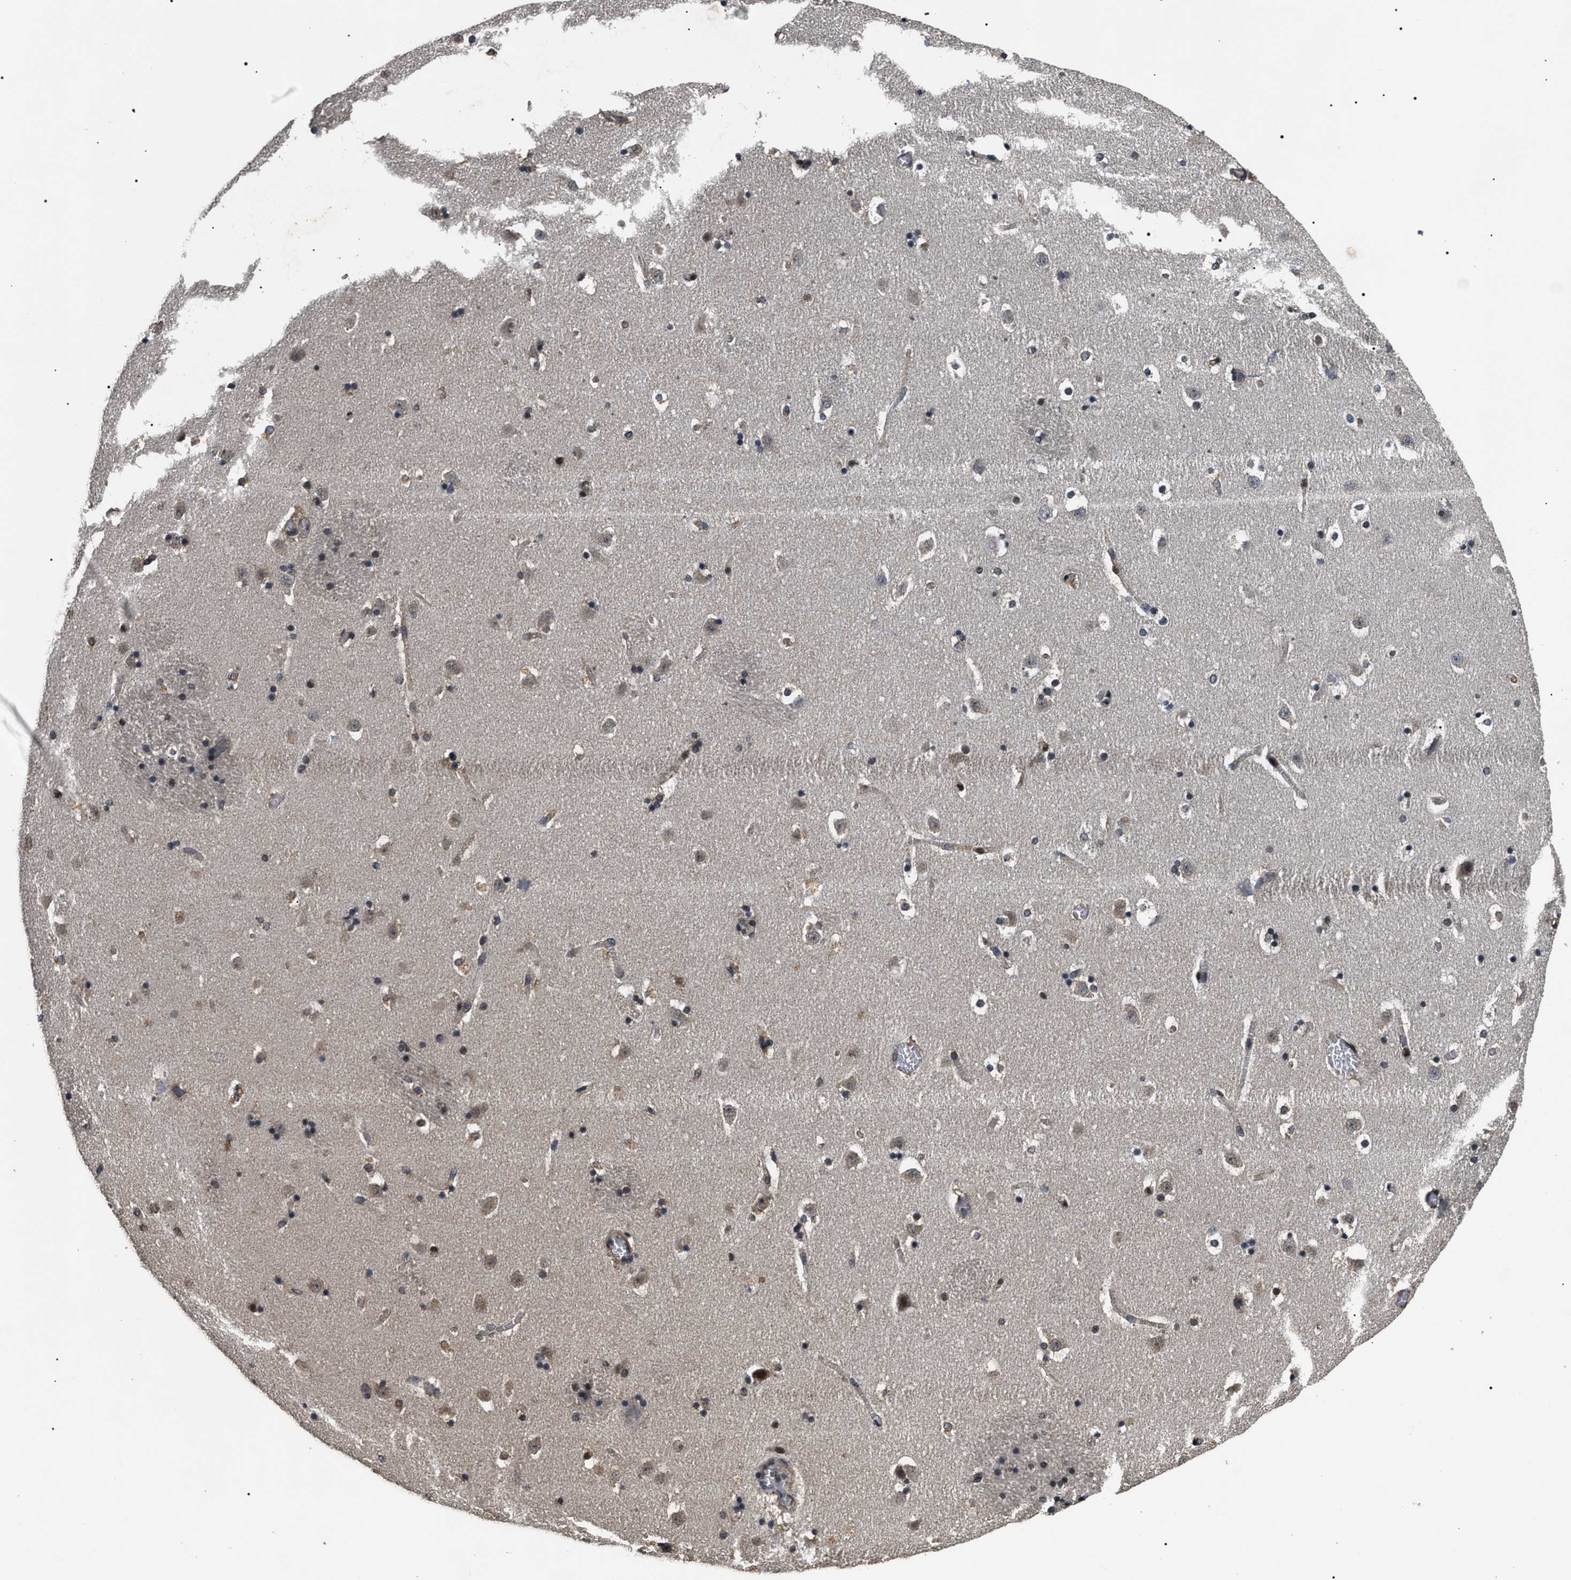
{"staining": {"intensity": "weak", "quantity": "<25%", "location": "cytoplasmic/membranous"}, "tissue": "caudate", "cell_type": "Glial cells", "image_type": "normal", "snomed": [{"axis": "morphology", "description": "Normal tissue, NOS"}, {"axis": "topography", "description": "Lateral ventricle wall"}], "caption": "The histopathology image displays no significant expression in glial cells of caudate.", "gene": "ANP32E", "patient": {"sex": "male", "age": 45}}